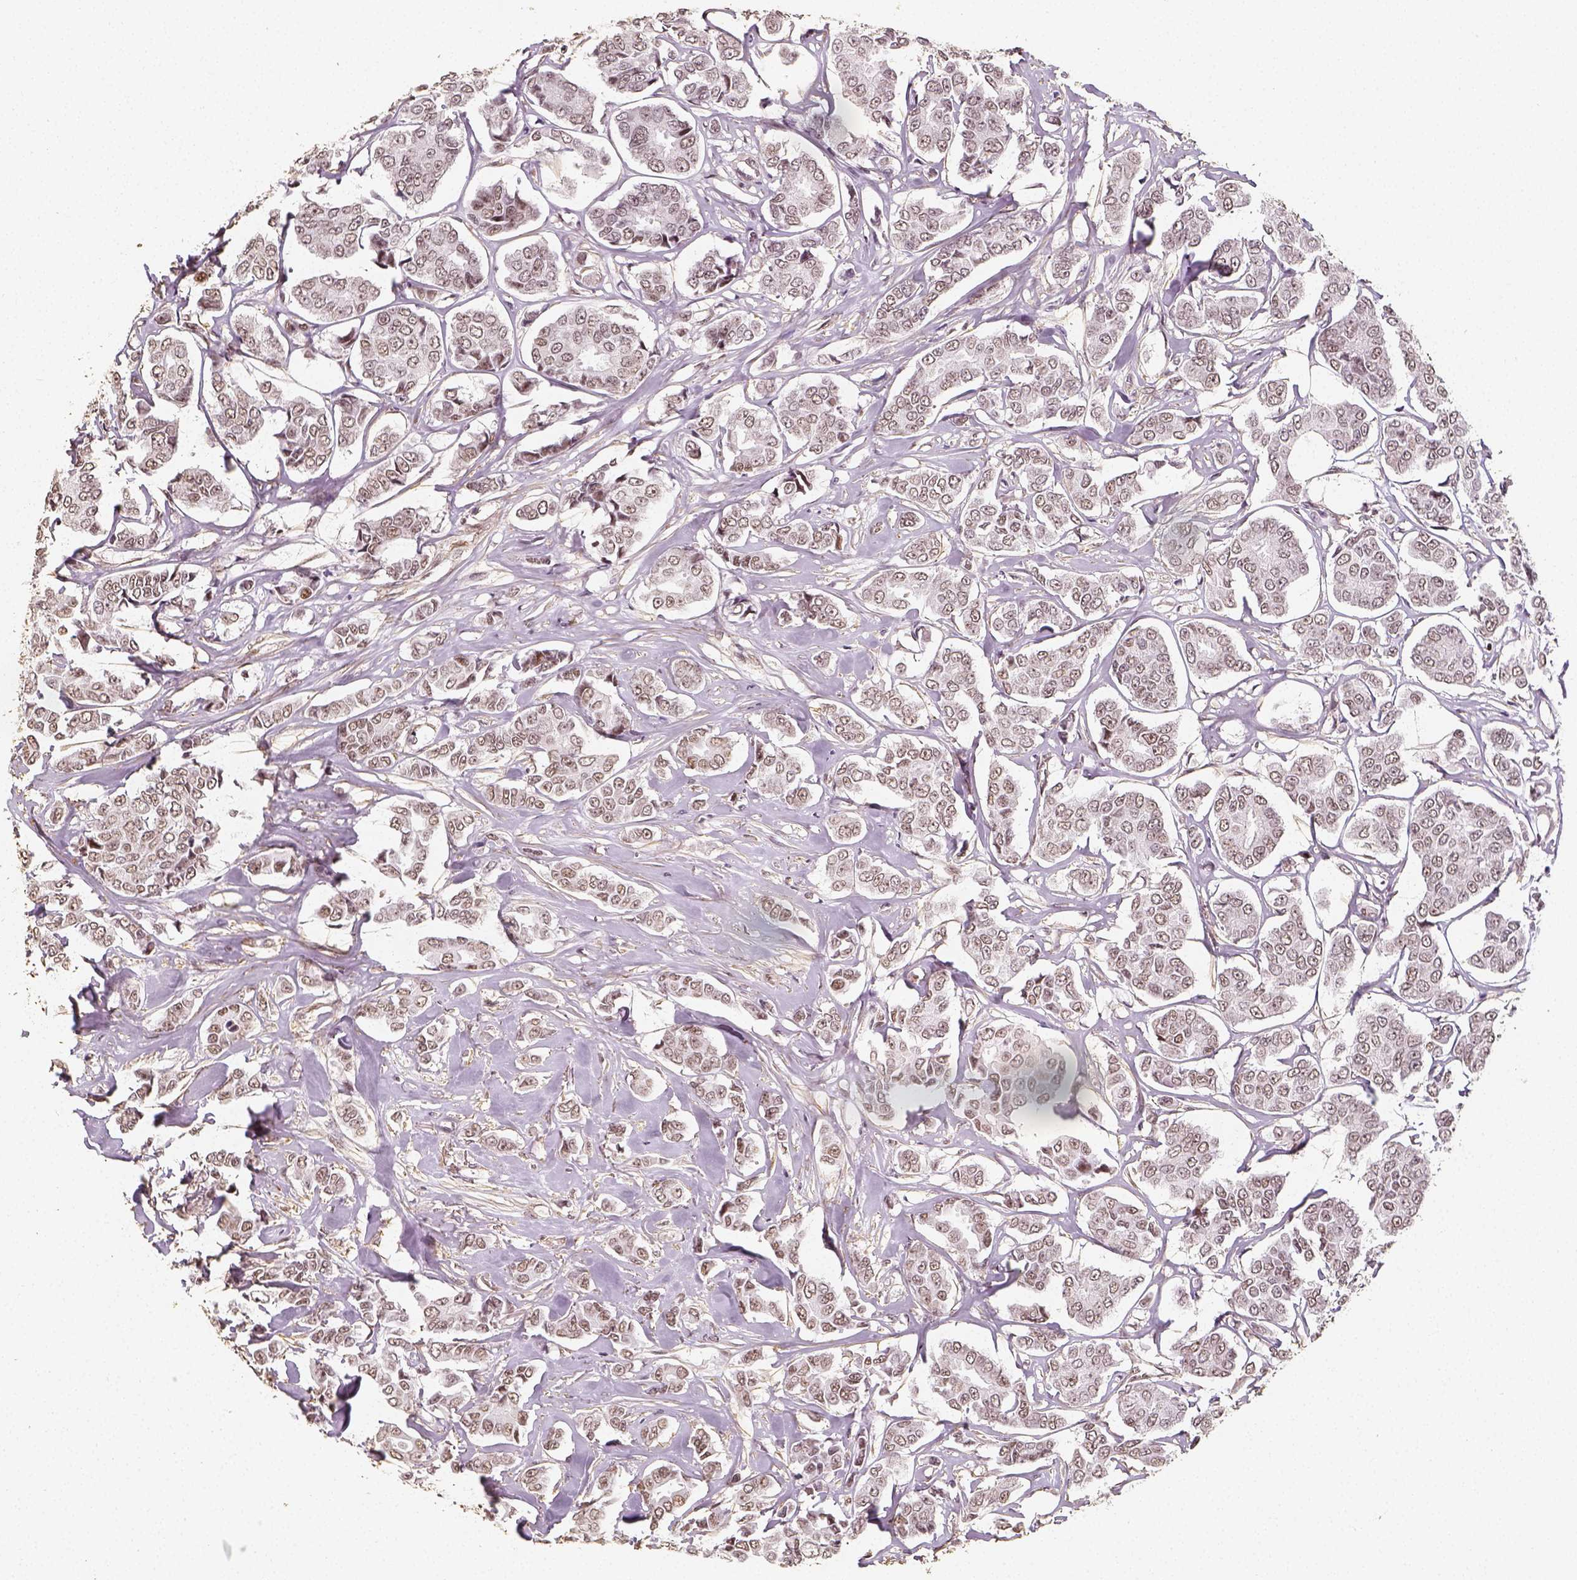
{"staining": {"intensity": "weak", "quantity": ">75%", "location": "nuclear"}, "tissue": "breast cancer", "cell_type": "Tumor cells", "image_type": "cancer", "snomed": [{"axis": "morphology", "description": "Duct carcinoma"}, {"axis": "topography", "description": "Breast"}], "caption": "Breast cancer was stained to show a protein in brown. There is low levels of weak nuclear staining in approximately >75% of tumor cells. The staining was performed using DAB (3,3'-diaminobenzidine), with brown indicating positive protein expression. Nuclei are stained blue with hematoxylin.", "gene": "HDAC1", "patient": {"sex": "female", "age": 94}}